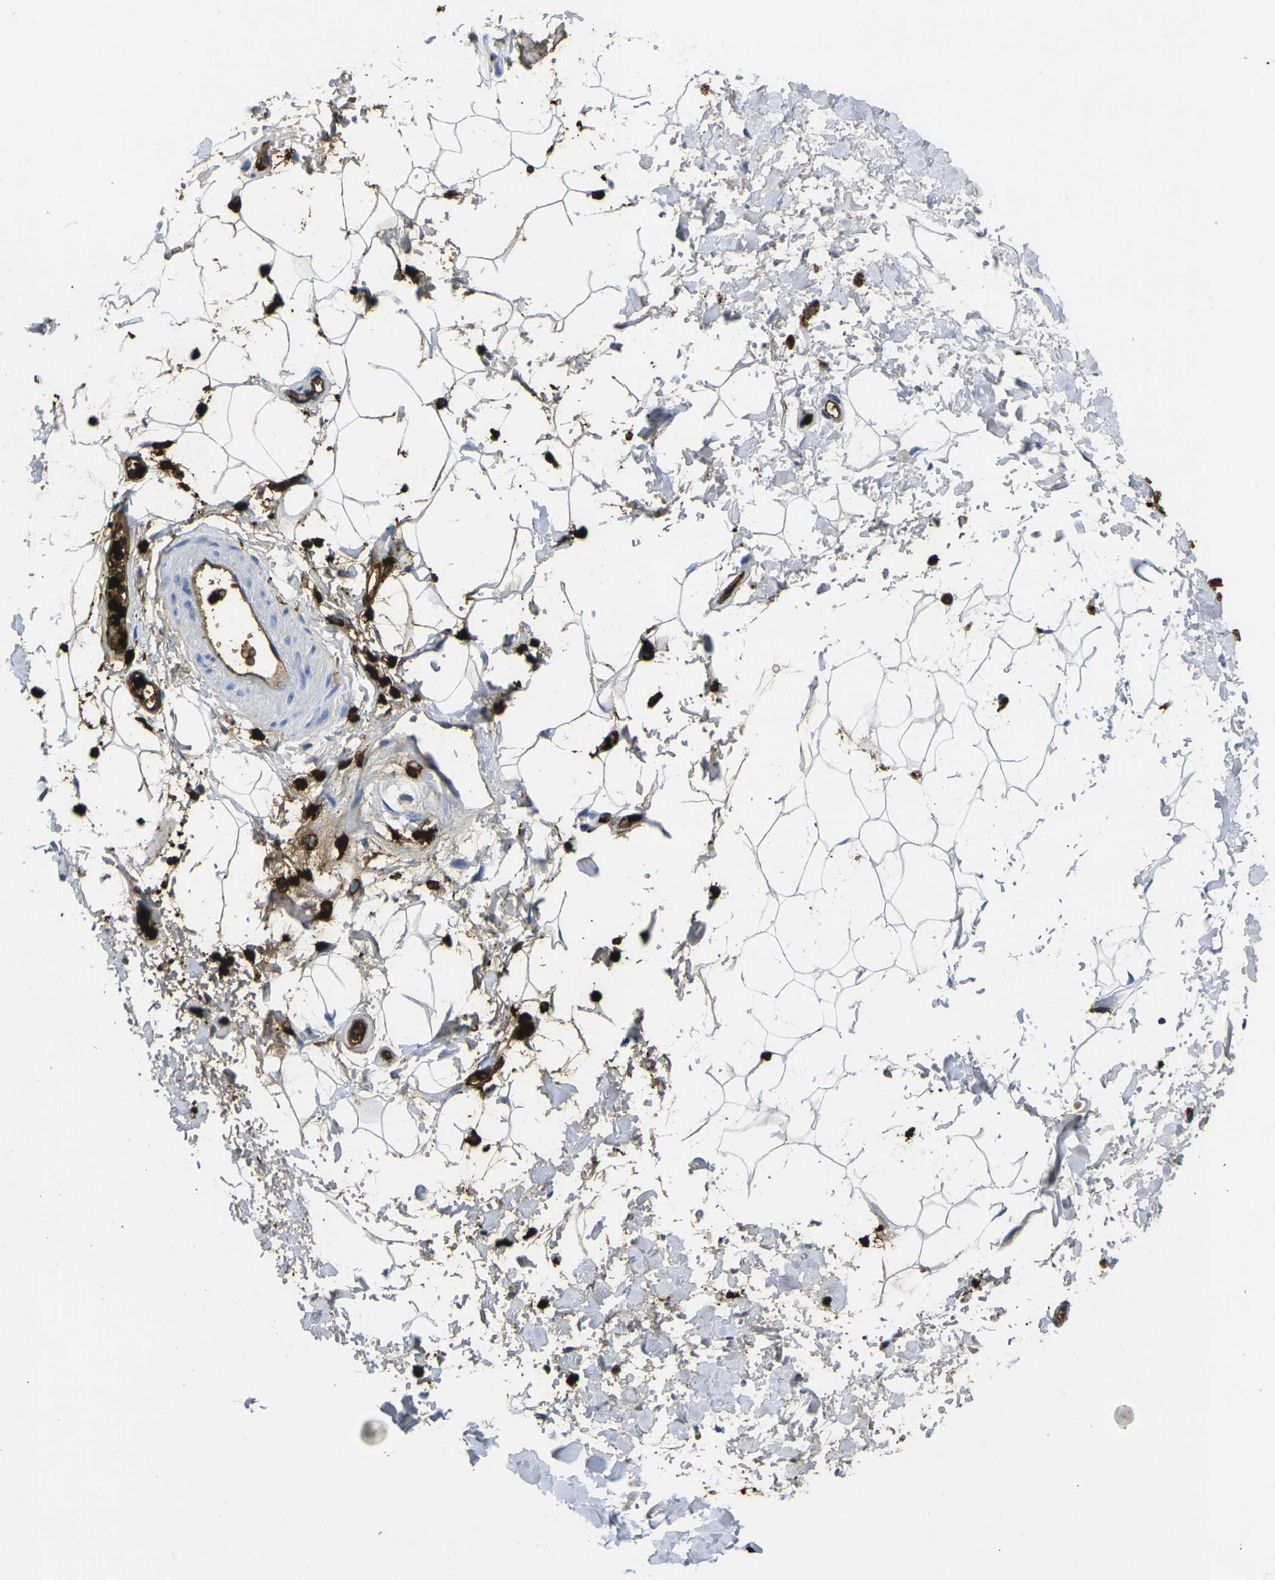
{"staining": {"intensity": "weak", "quantity": "25%-75%", "location": "cytoplasmic/membranous"}, "tissue": "adipose tissue", "cell_type": "Adipocytes", "image_type": "normal", "snomed": [{"axis": "morphology", "description": "Normal tissue, NOS"}, {"axis": "topography", "description": "Soft tissue"}], "caption": "Adipocytes demonstrate weak cytoplasmic/membranous staining in approximately 25%-75% of cells in normal adipose tissue.", "gene": "S100A9", "patient": {"sex": "male", "age": 72}}